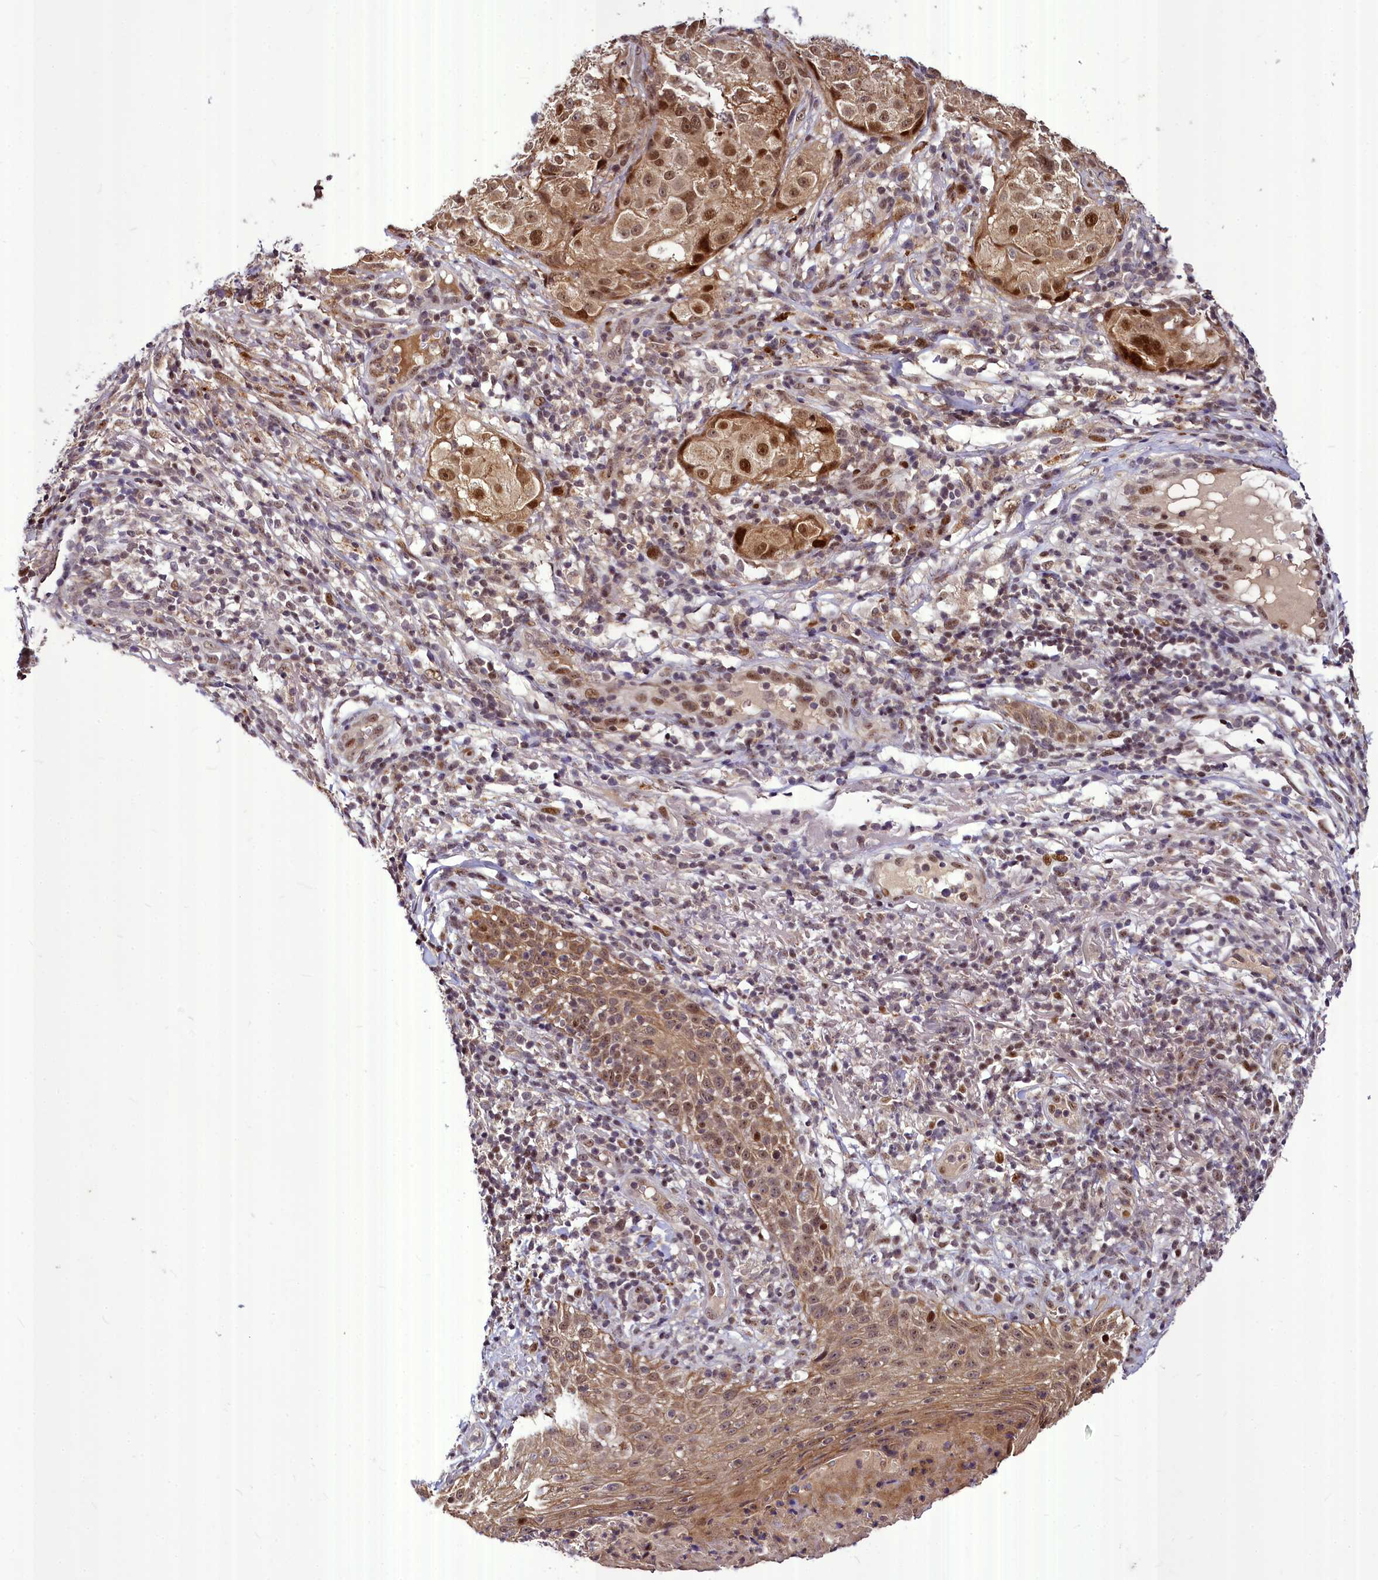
{"staining": {"intensity": "moderate", "quantity": ">75%", "location": "nuclear"}, "tissue": "melanoma", "cell_type": "Tumor cells", "image_type": "cancer", "snomed": [{"axis": "morphology", "description": "Necrosis, NOS"}, {"axis": "morphology", "description": "Malignant melanoma, NOS"}, {"axis": "topography", "description": "Skin"}], "caption": "Brown immunohistochemical staining in melanoma shows moderate nuclear staining in approximately >75% of tumor cells. The protein is stained brown, and the nuclei are stained in blue (DAB (3,3'-diaminobenzidine) IHC with brightfield microscopy, high magnification).", "gene": "MAML2", "patient": {"sex": "female", "age": 87}}